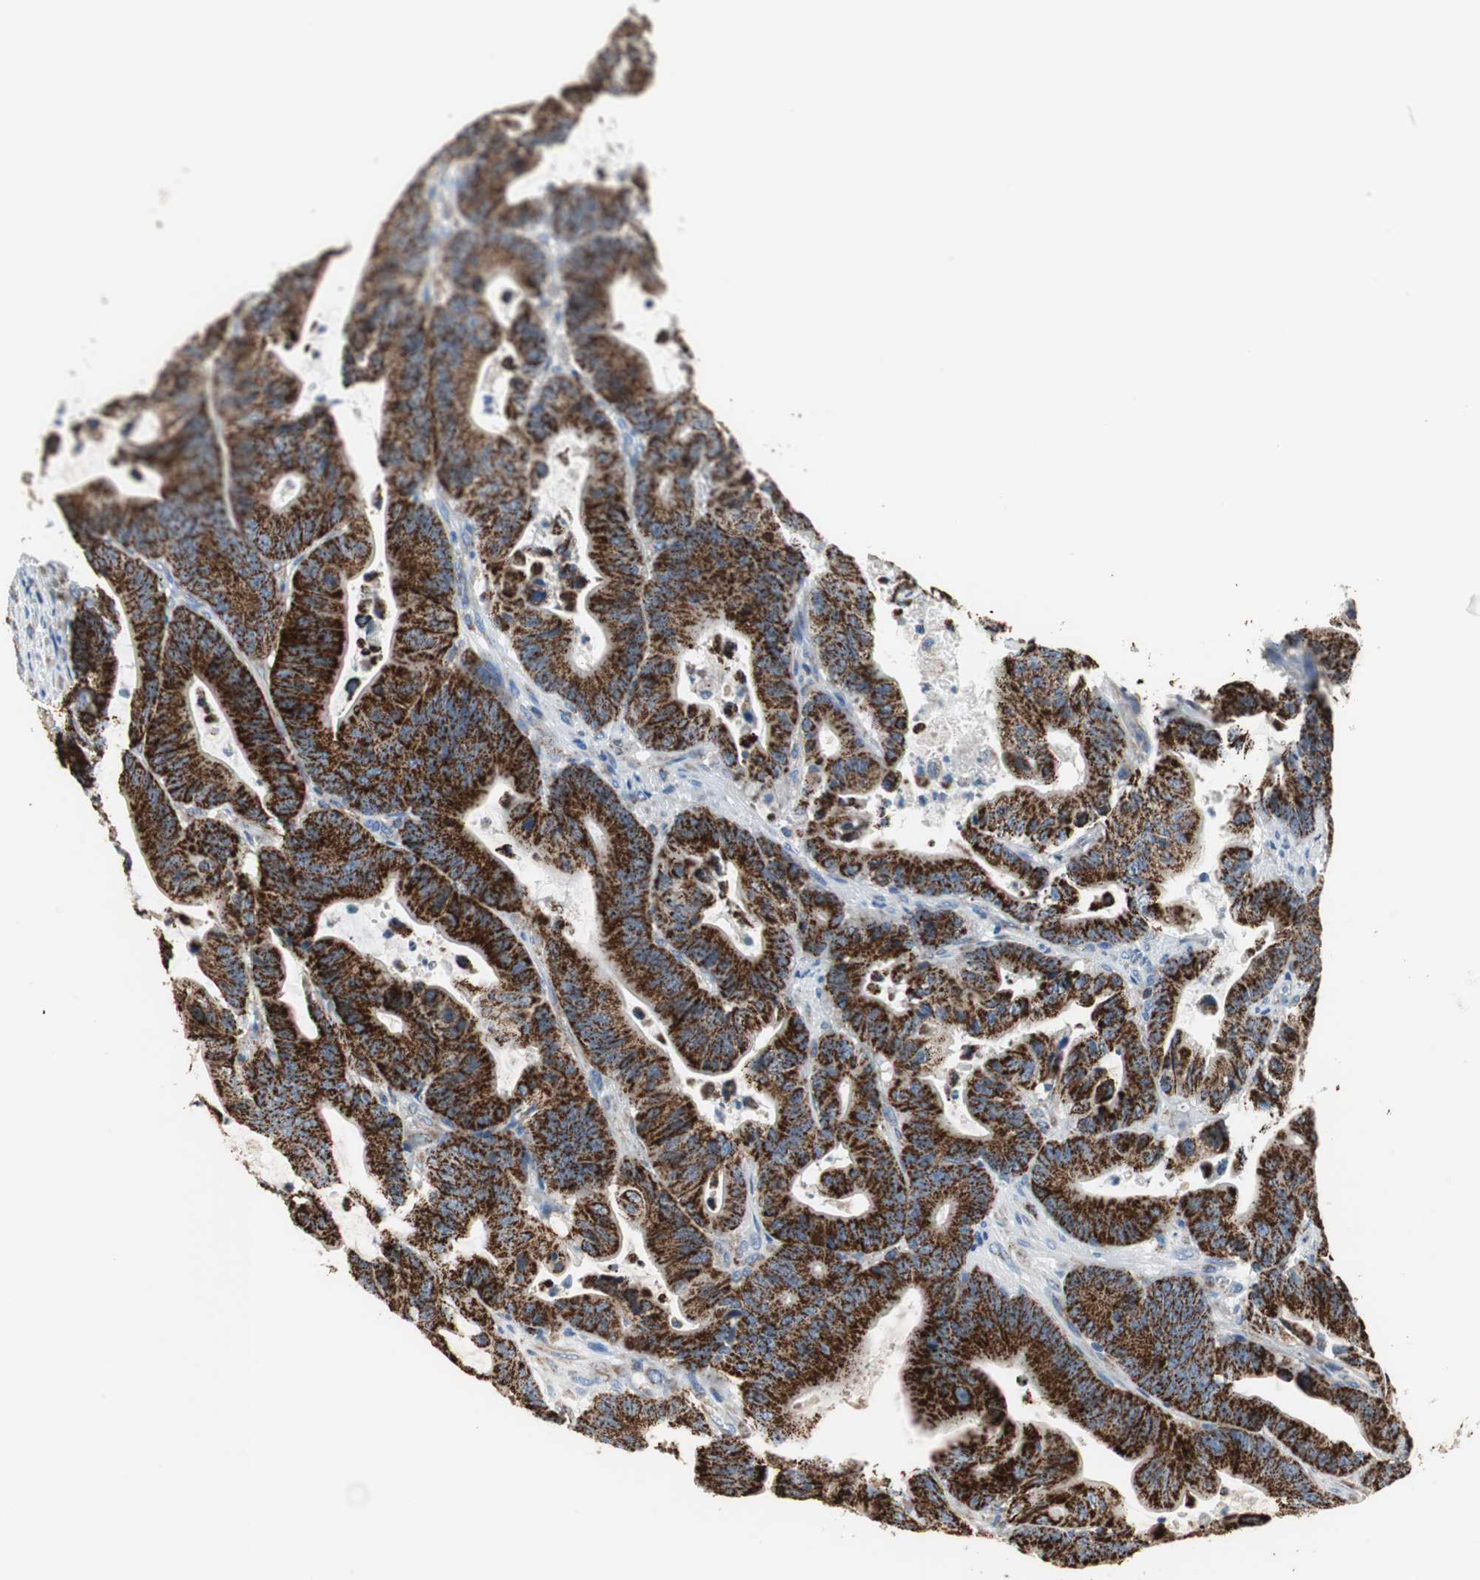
{"staining": {"intensity": "strong", "quantity": ">75%", "location": "cytoplasmic/membranous"}, "tissue": "colorectal cancer", "cell_type": "Tumor cells", "image_type": "cancer", "snomed": [{"axis": "morphology", "description": "Adenocarcinoma, NOS"}, {"axis": "topography", "description": "Colon"}], "caption": "A brown stain labels strong cytoplasmic/membranous expression of a protein in adenocarcinoma (colorectal) tumor cells.", "gene": "TST", "patient": {"sex": "female", "age": 84}}